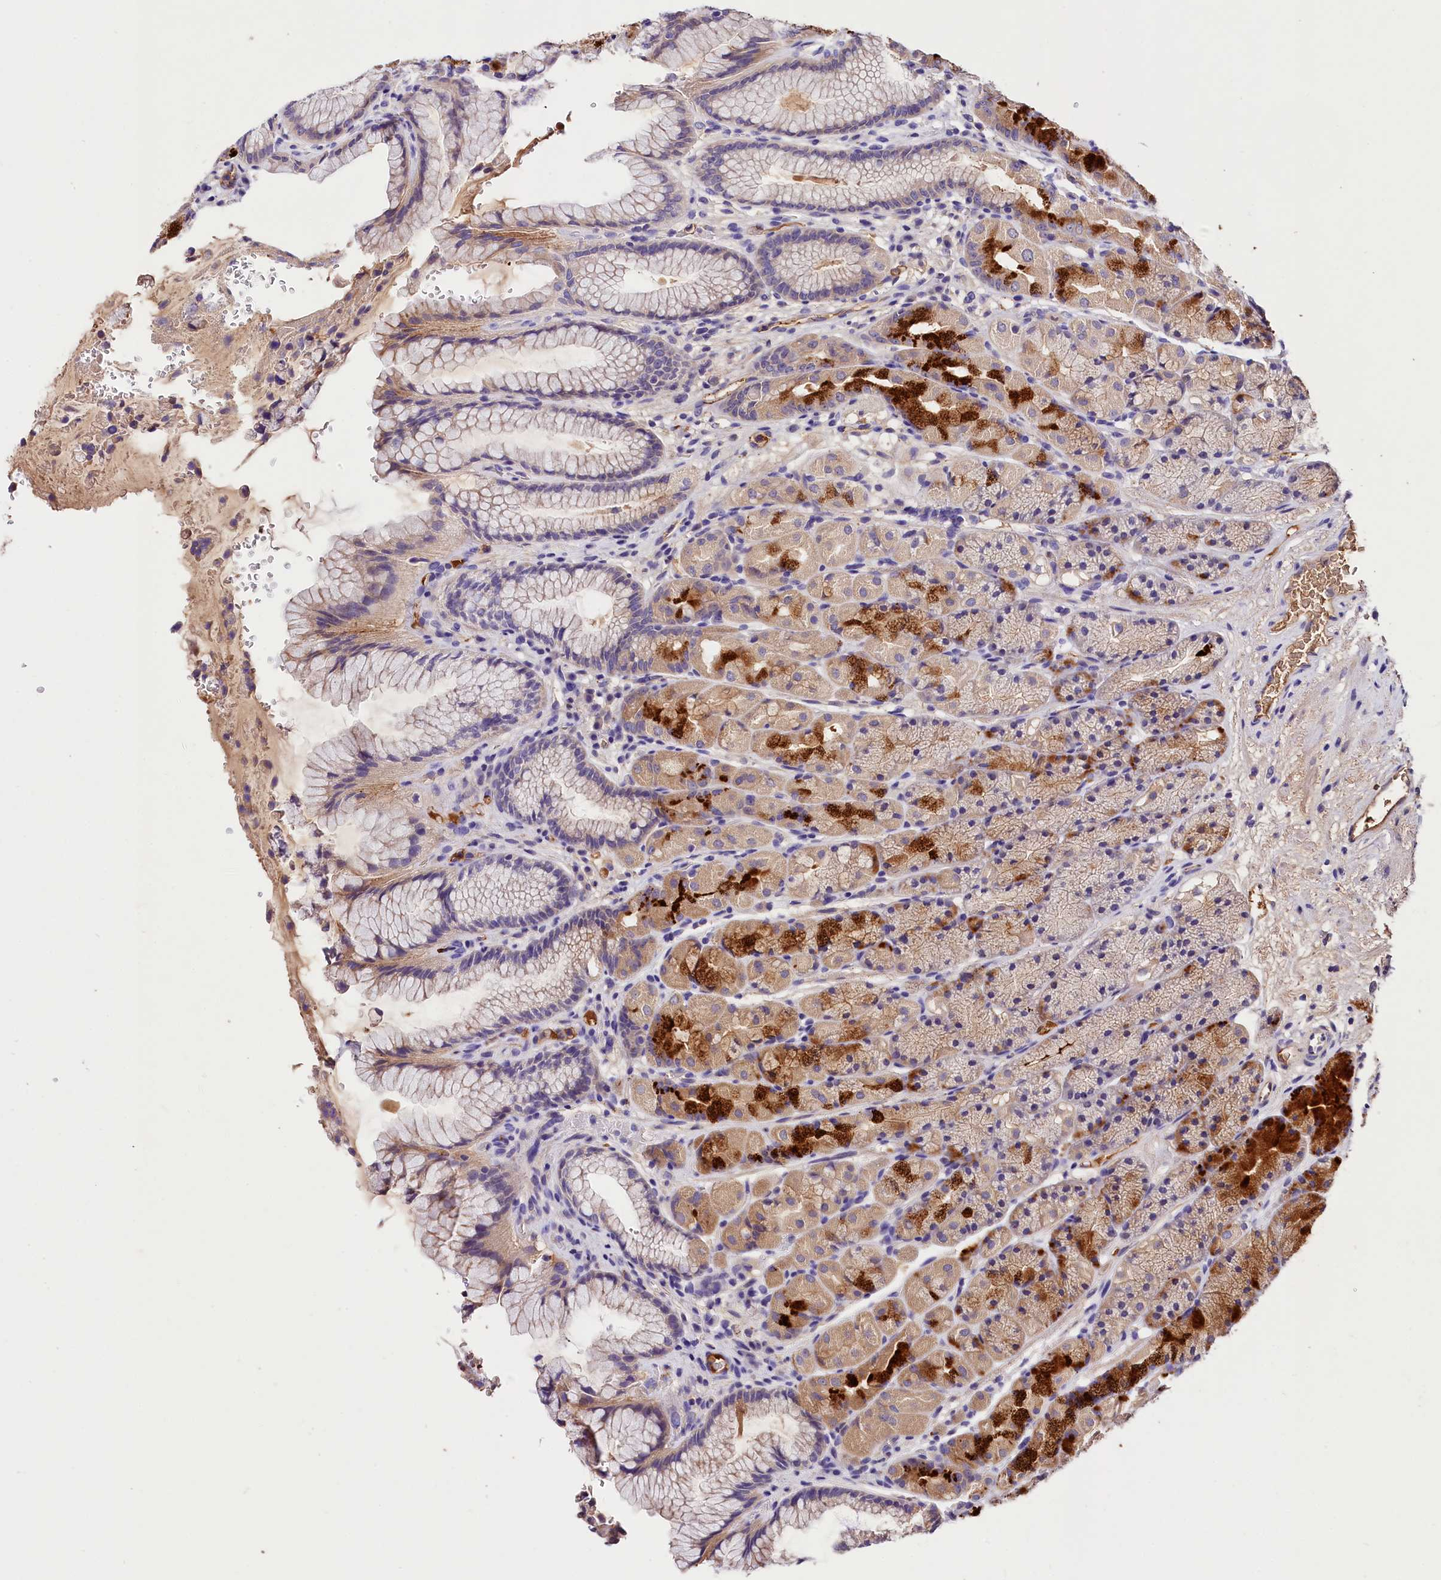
{"staining": {"intensity": "strong", "quantity": "<25%", "location": "cytoplasmic/membranous"}, "tissue": "stomach", "cell_type": "Glandular cells", "image_type": "normal", "snomed": [{"axis": "morphology", "description": "Normal tissue, NOS"}, {"axis": "topography", "description": "Stomach"}], "caption": "This image demonstrates immunohistochemistry (IHC) staining of normal stomach, with medium strong cytoplasmic/membranous staining in approximately <25% of glandular cells.", "gene": "ARMC6", "patient": {"sex": "male", "age": 63}}